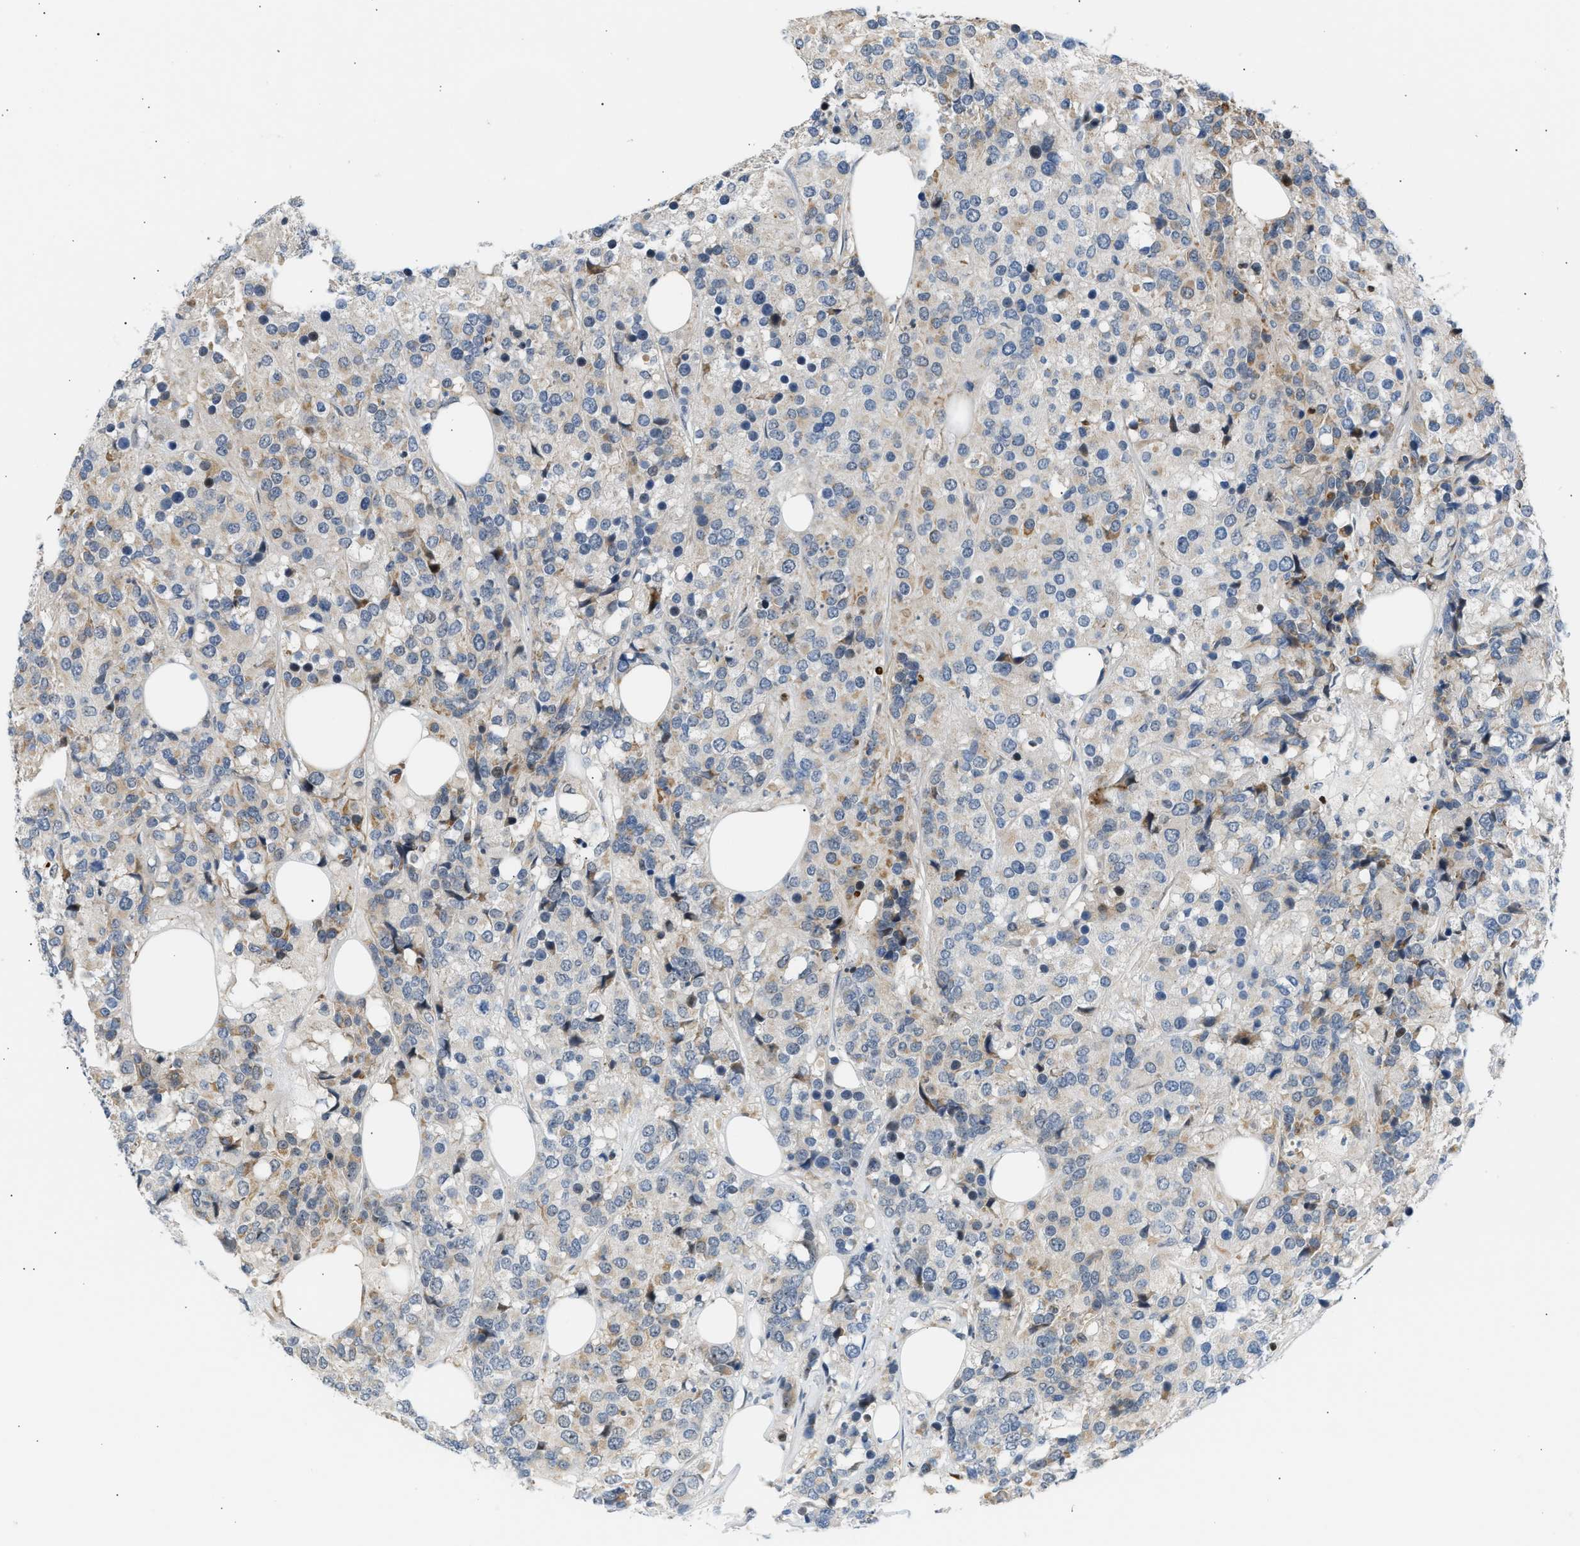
{"staining": {"intensity": "moderate", "quantity": "<25%", "location": "cytoplasmic/membranous"}, "tissue": "breast cancer", "cell_type": "Tumor cells", "image_type": "cancer", "snomed": [{"axis": "morphology", "description": "Lobular carcinoma"}, {"axis": "topography", "description": "Breast"}], "caption": "Brown immunohistochemical staining in breast lobular carcinoma shows moderate cytoplasmic/membranous expression in about <25% of tumor cells. (DAB (3,3'-diaminobenzidine) IHC with brightfield microscopy, high magnification).", "gene": "NPS", "patient": {"sex": "female", "age": 59}}